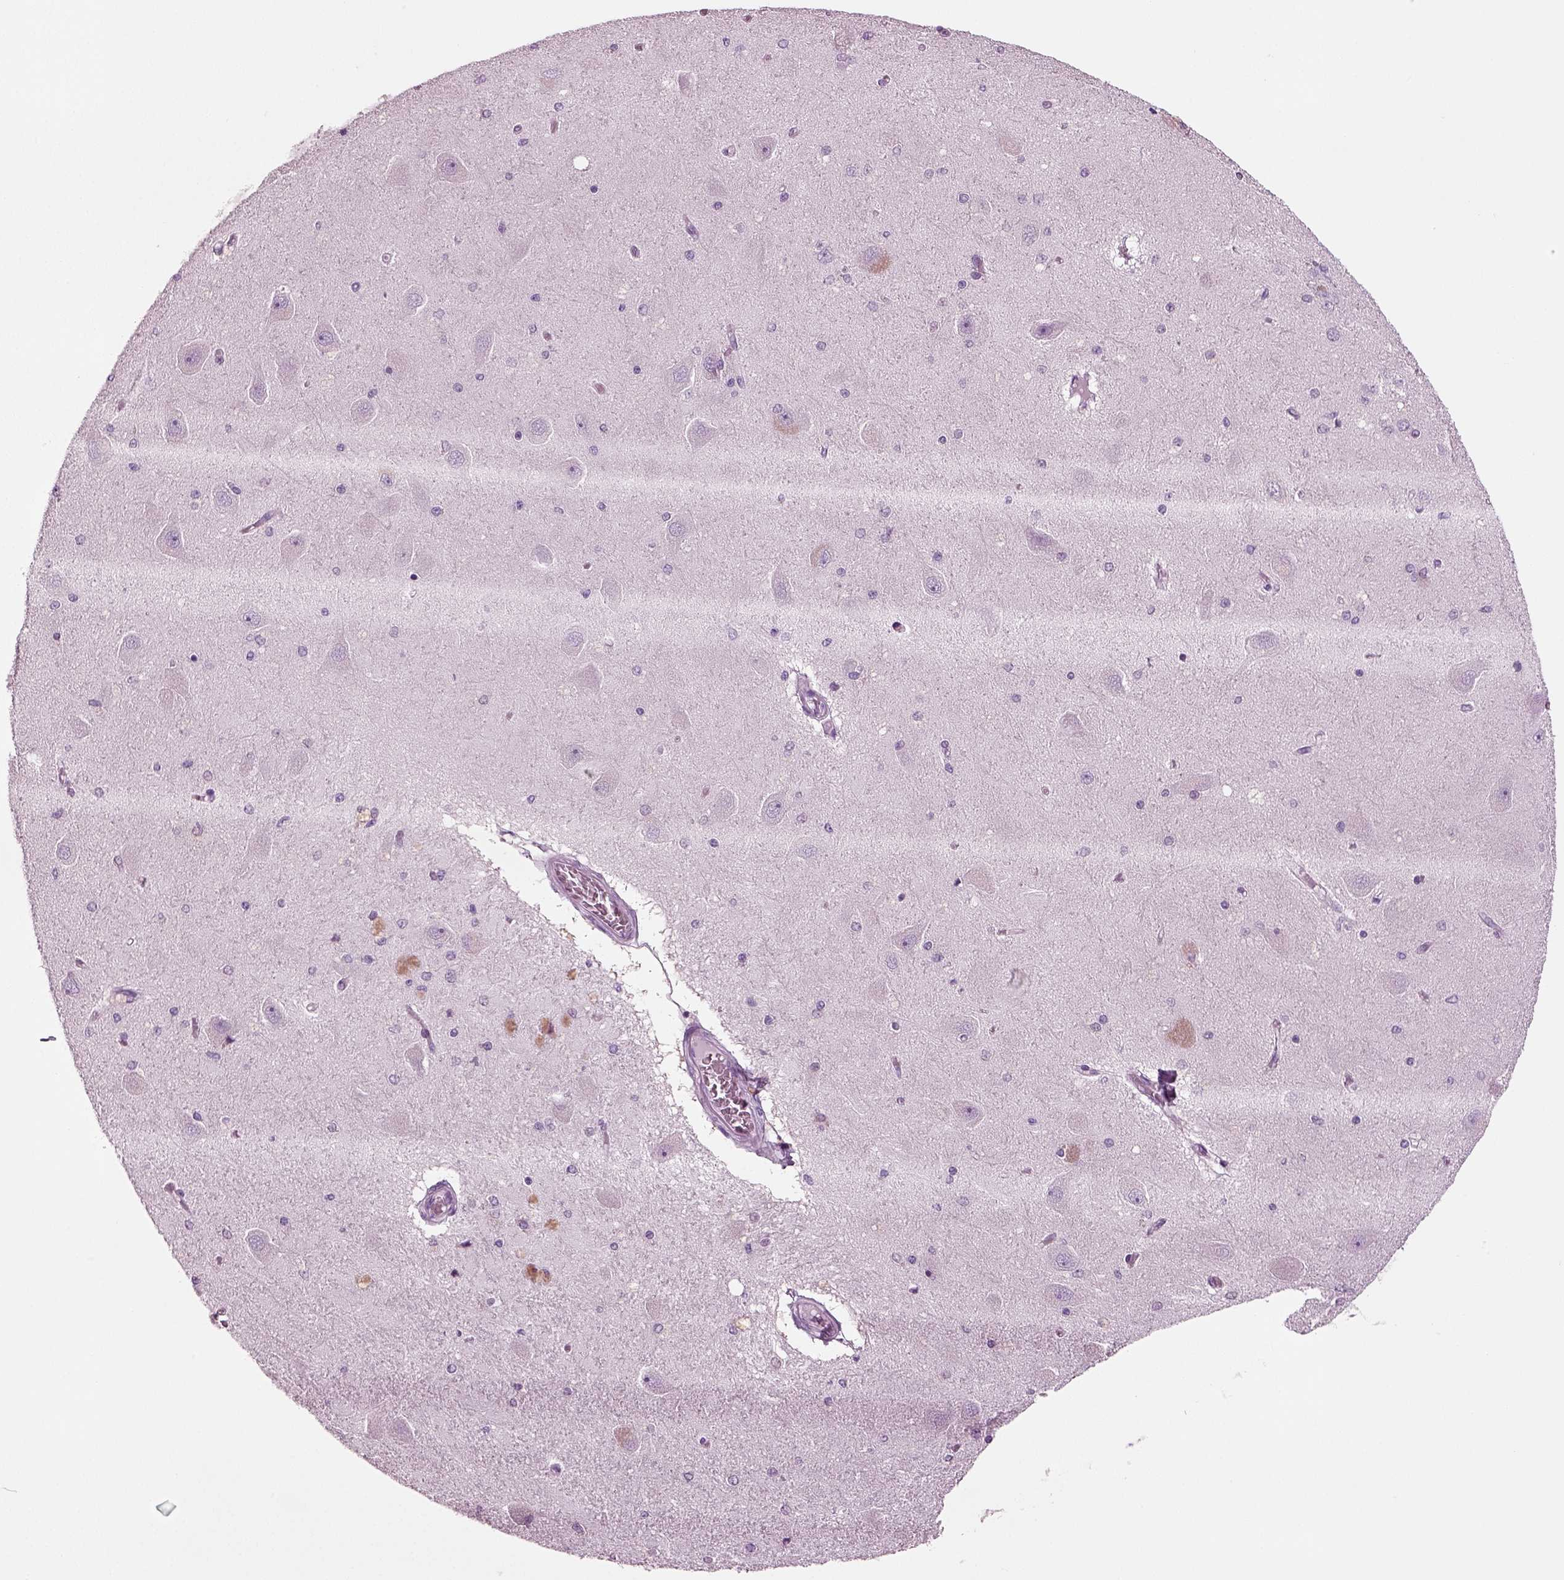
{"staining": {"intensity": "negative", "quantity": "none", "location": "none"}, "tissue": "hippocampus", "cell_type": "Glial cells", "image_type": "normal", "snomed": [{"axis": "morphology", "description": "Normal tissue, NOS"}, {"axis": "topography", "description": "Hippocampus"}], "caption": "Immunohistochemistry (IHC) micrograph of unremarkable hippocampus: hippocampus stained with DAB shows no significant protein staining in glial cells. (Brightfield microscopy of DAB (3,3'-diaminobenzidine) immunohistochemistry (IHC) at high magnification).", "gene": "CRABP1", "patient": {"sex": "female", "age": 54}}